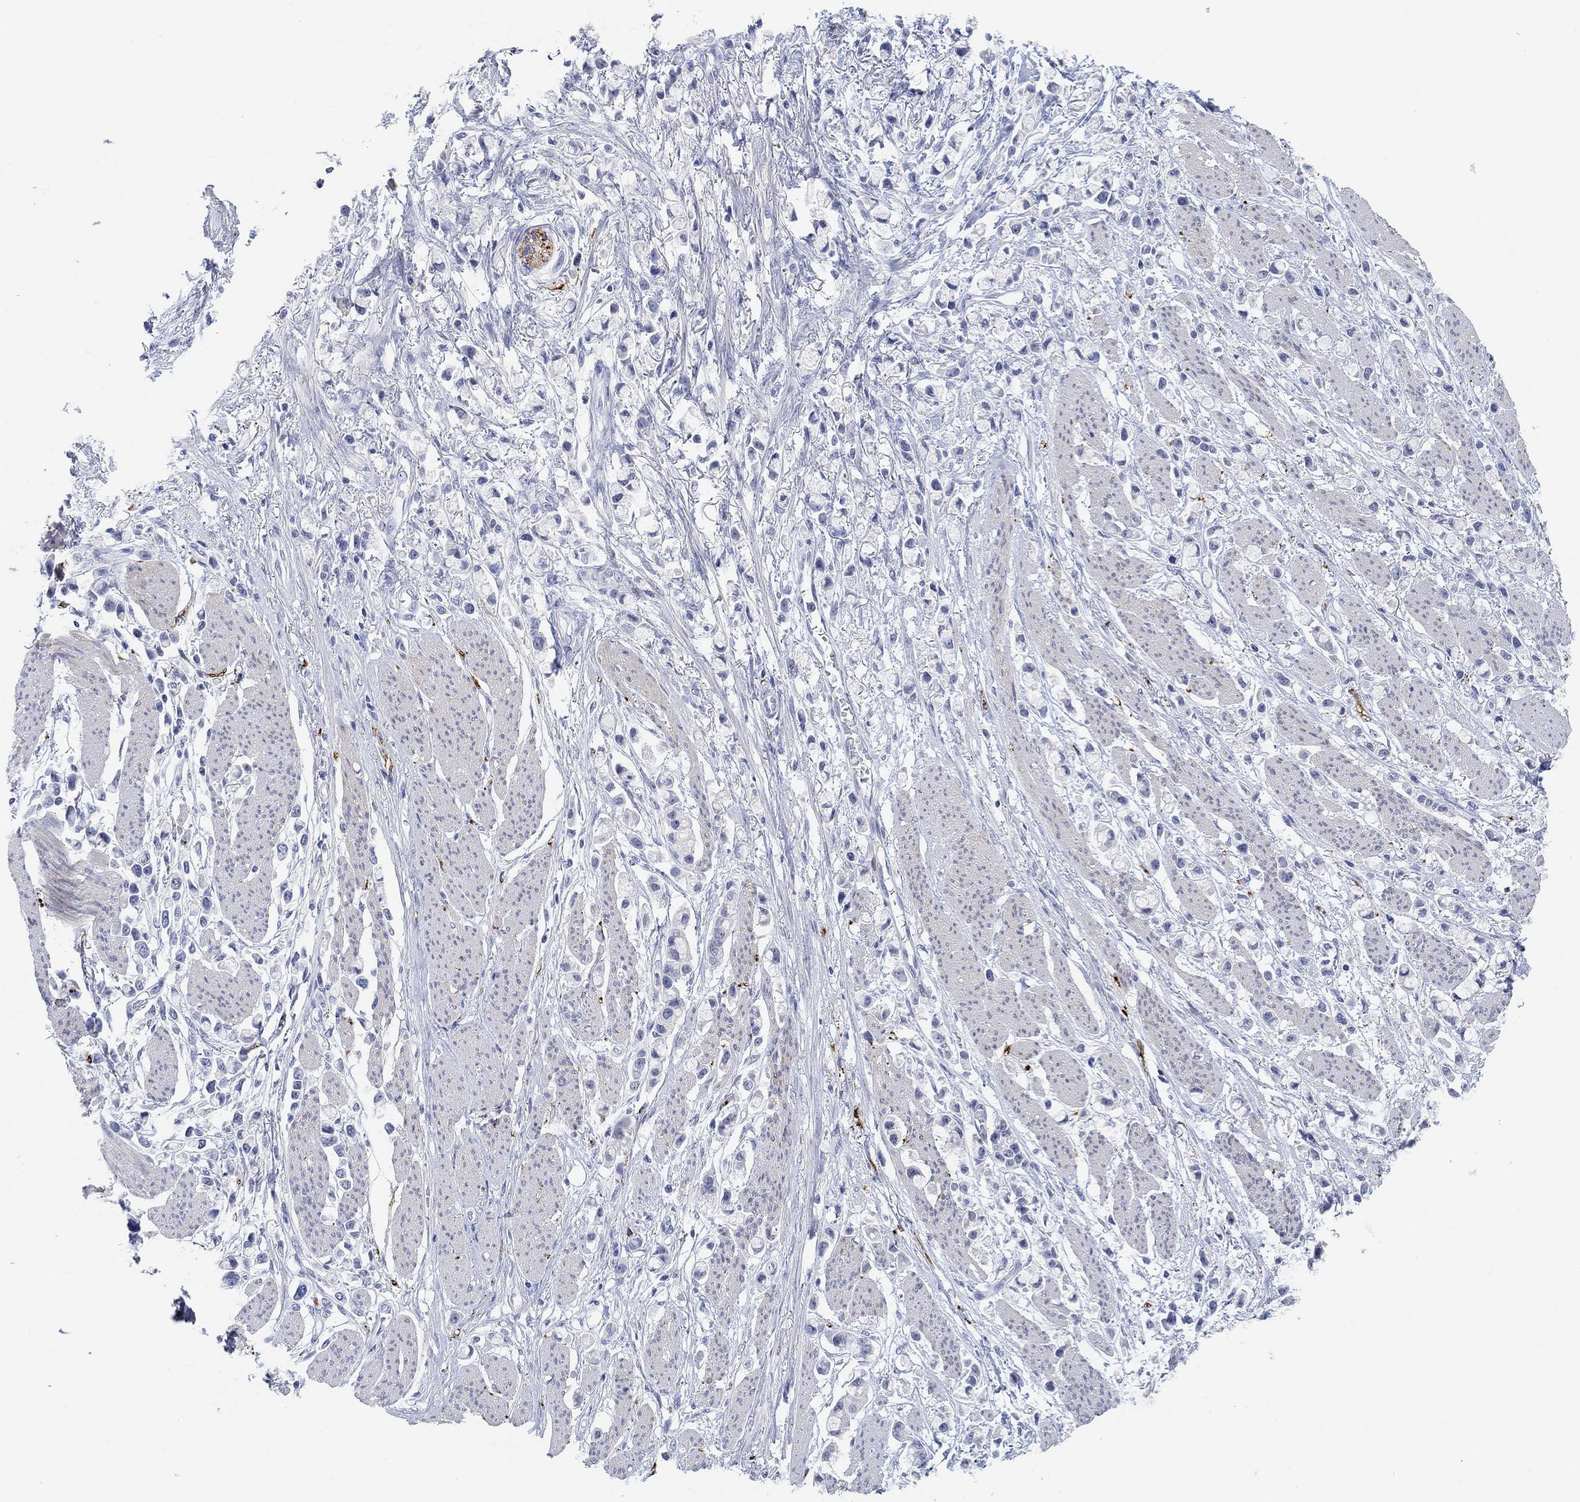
{"staining": {"intensity": "negative", "quantity": "none", "location": "none"}, "tissue": "stomach cancer", "cell_type": "Tumor cells", "image_type": "cancer", "snomed": [{"axis": "morphology", "description": "Adenocarcinoma, NOS"}, {"axis": "topography", "description": "Stomach"}], "caption": "A high-resolution micrograph shows IHC staining of stomach adenocarcinoma, which exhibits no significant expression in tumor cells.", "gene": "VAT1L", "patient": {"sex": "female", "age": 81}}